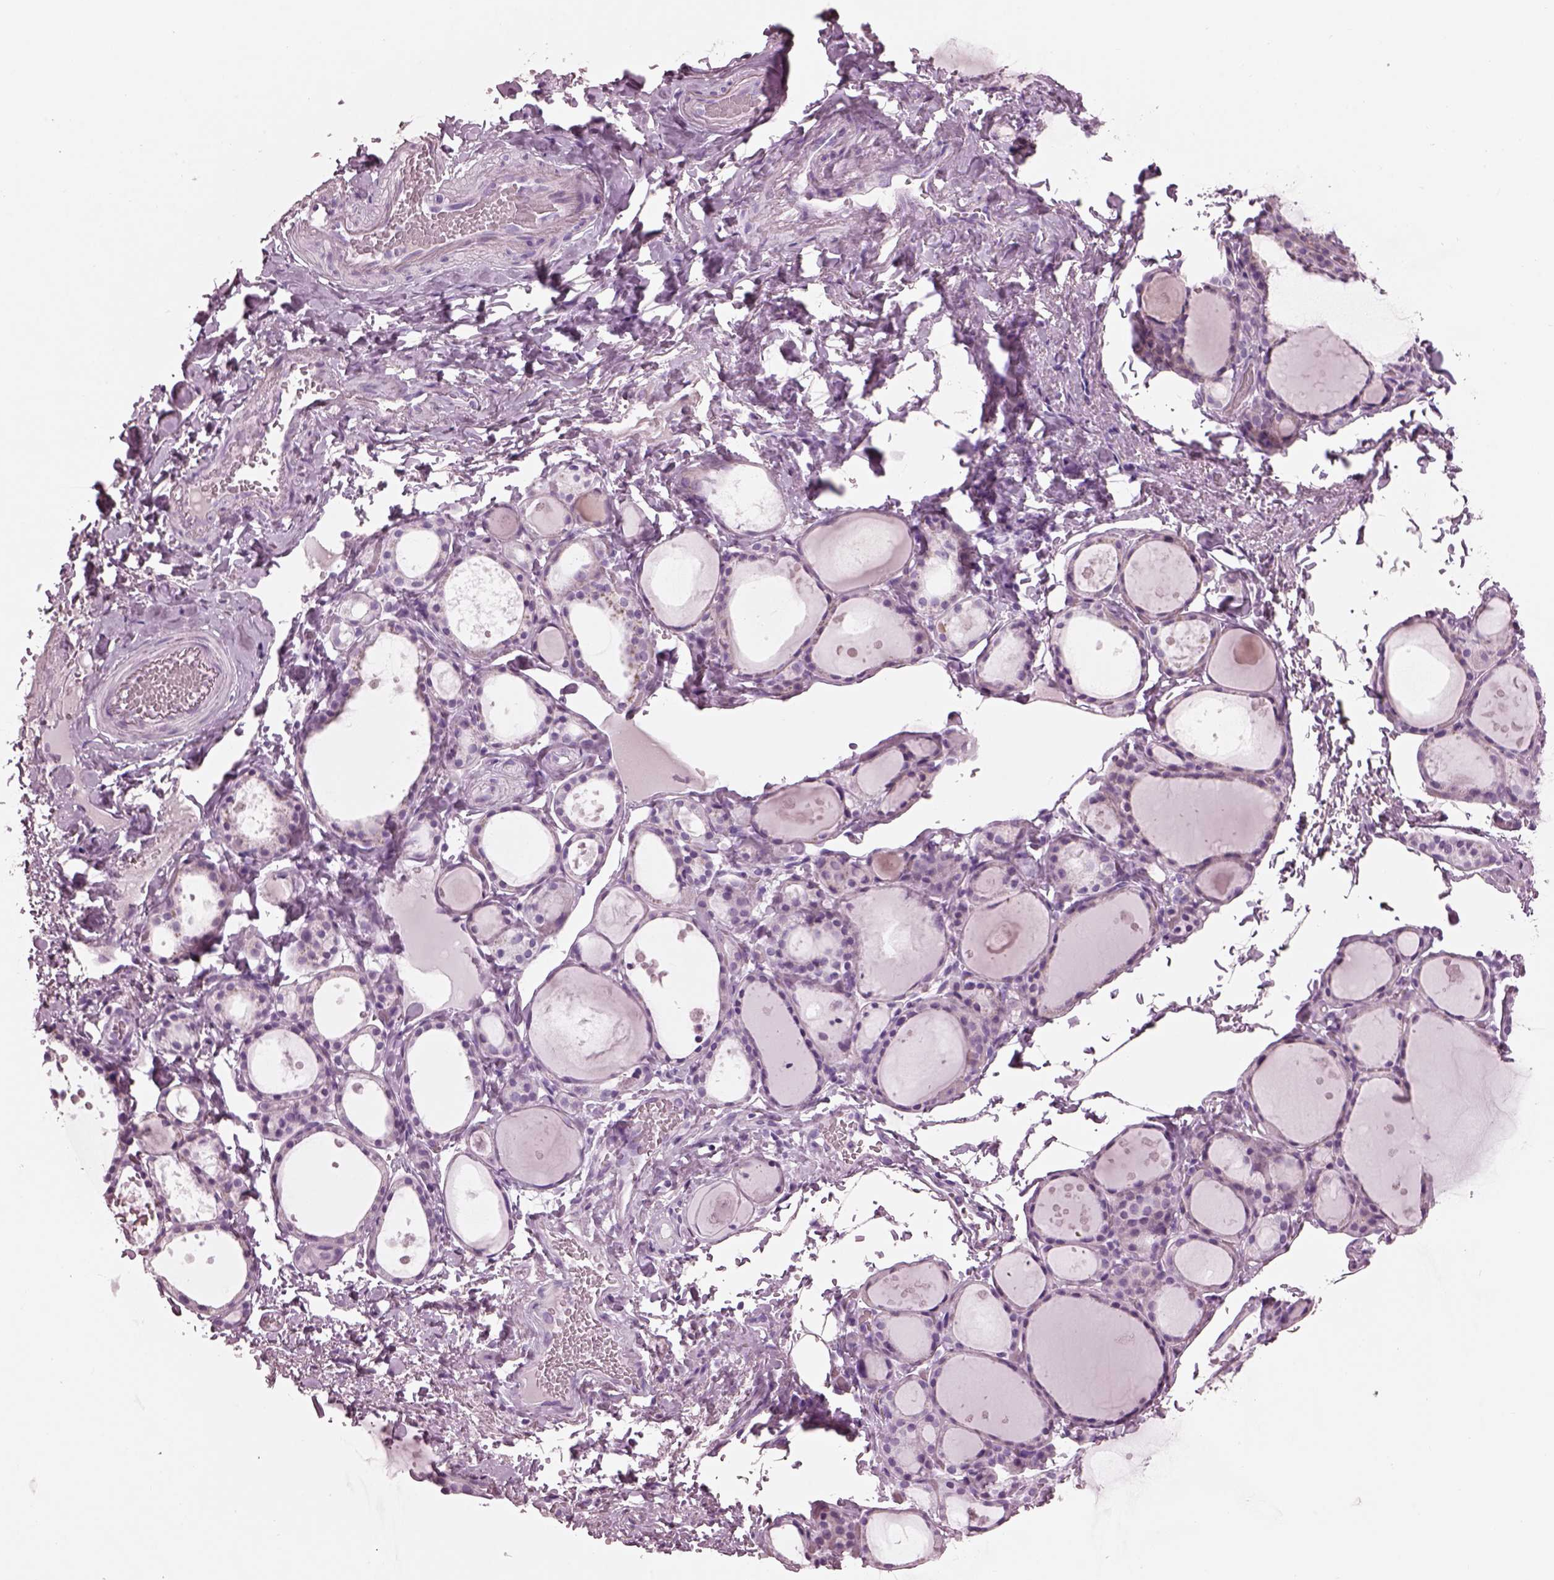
{"staining": {"intensity": "negative", "quantity": "none", "location": "none"}, "tissue": "thyroid gland", "cell_type": "Glandular cells", "image_type": "normal", "snomed": [{"axis": "morphology", "description": "Normal tissue, NOS"}, {"axis": "topography", "description": "Thyroid gland"}], "caption": "This image is of benign thyroid gland stained with immunohistochemistry (IHC) to label a protein in brown with the nuclei are counter-stained blue. There is no expression in glandular cells.", "gene": "HYDIN", "patient": {"sex": "male", "age": 68}}